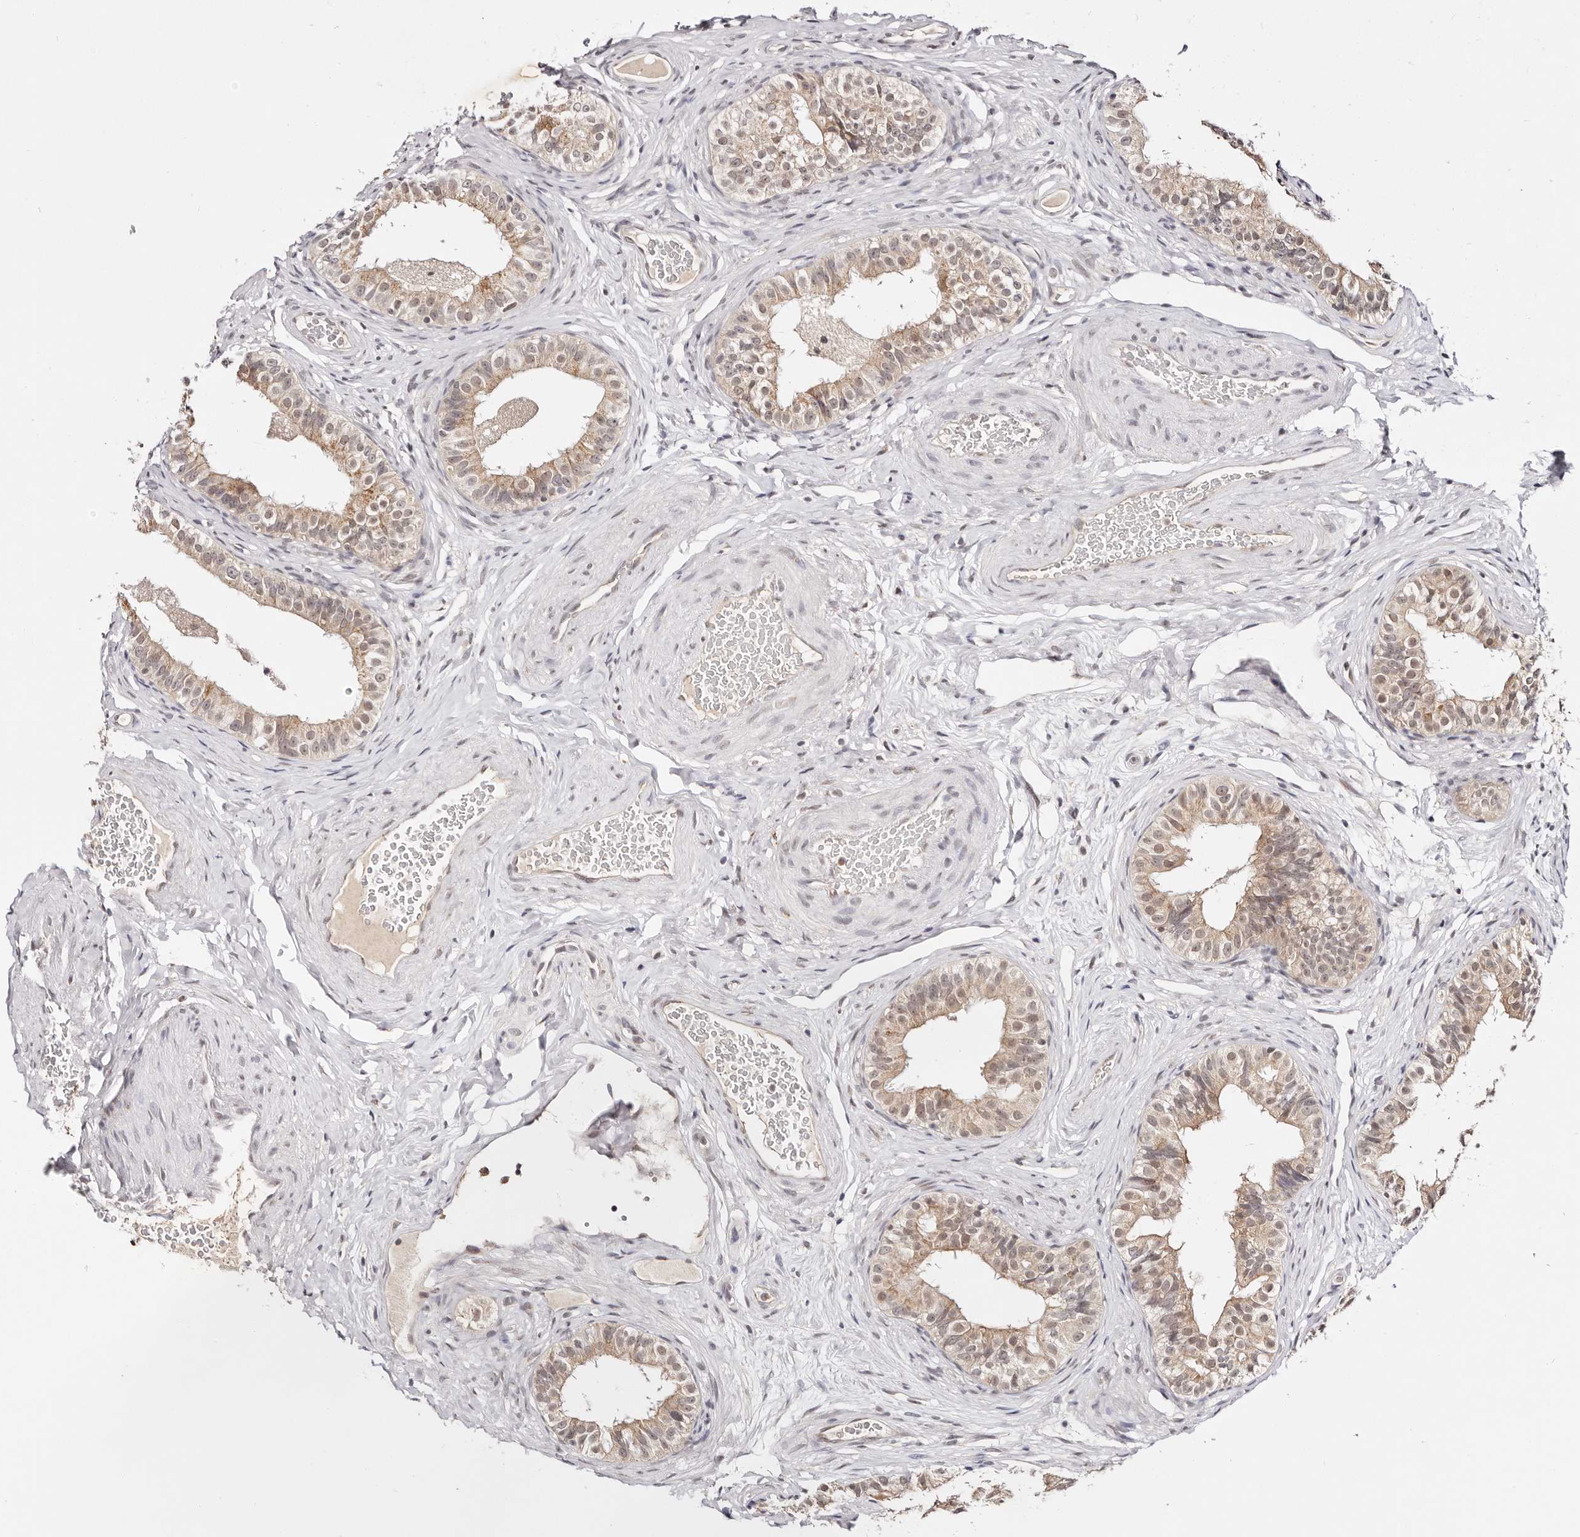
{"staining": {"intensity": "weak", "quantity": ">75%", "location": "cytoplasmic/membranous,nuclear"}, "tissue": "epididymis", "cell_type": "Glandular cells", "image_type": "normal", "snomed": [{"axis": "morphology", "description": "Normal tissue, NOS"}, {"axis": "topography", "description": "Epididymis"}], "caption": "IHC (DAB (3,3'-diaminobenzidine)) staining of benign human epididymis displays weak cytoplasmic/membranous,nuclear protein positivity in approximately >75% of glandular cells. The staining is performed using DAB brown chromogen to label protein expression. The nuclei are counter-stained blue using hematoxylin.", "gene": "VIPAS39", "patient": {"sex": "male", "age": 49}}